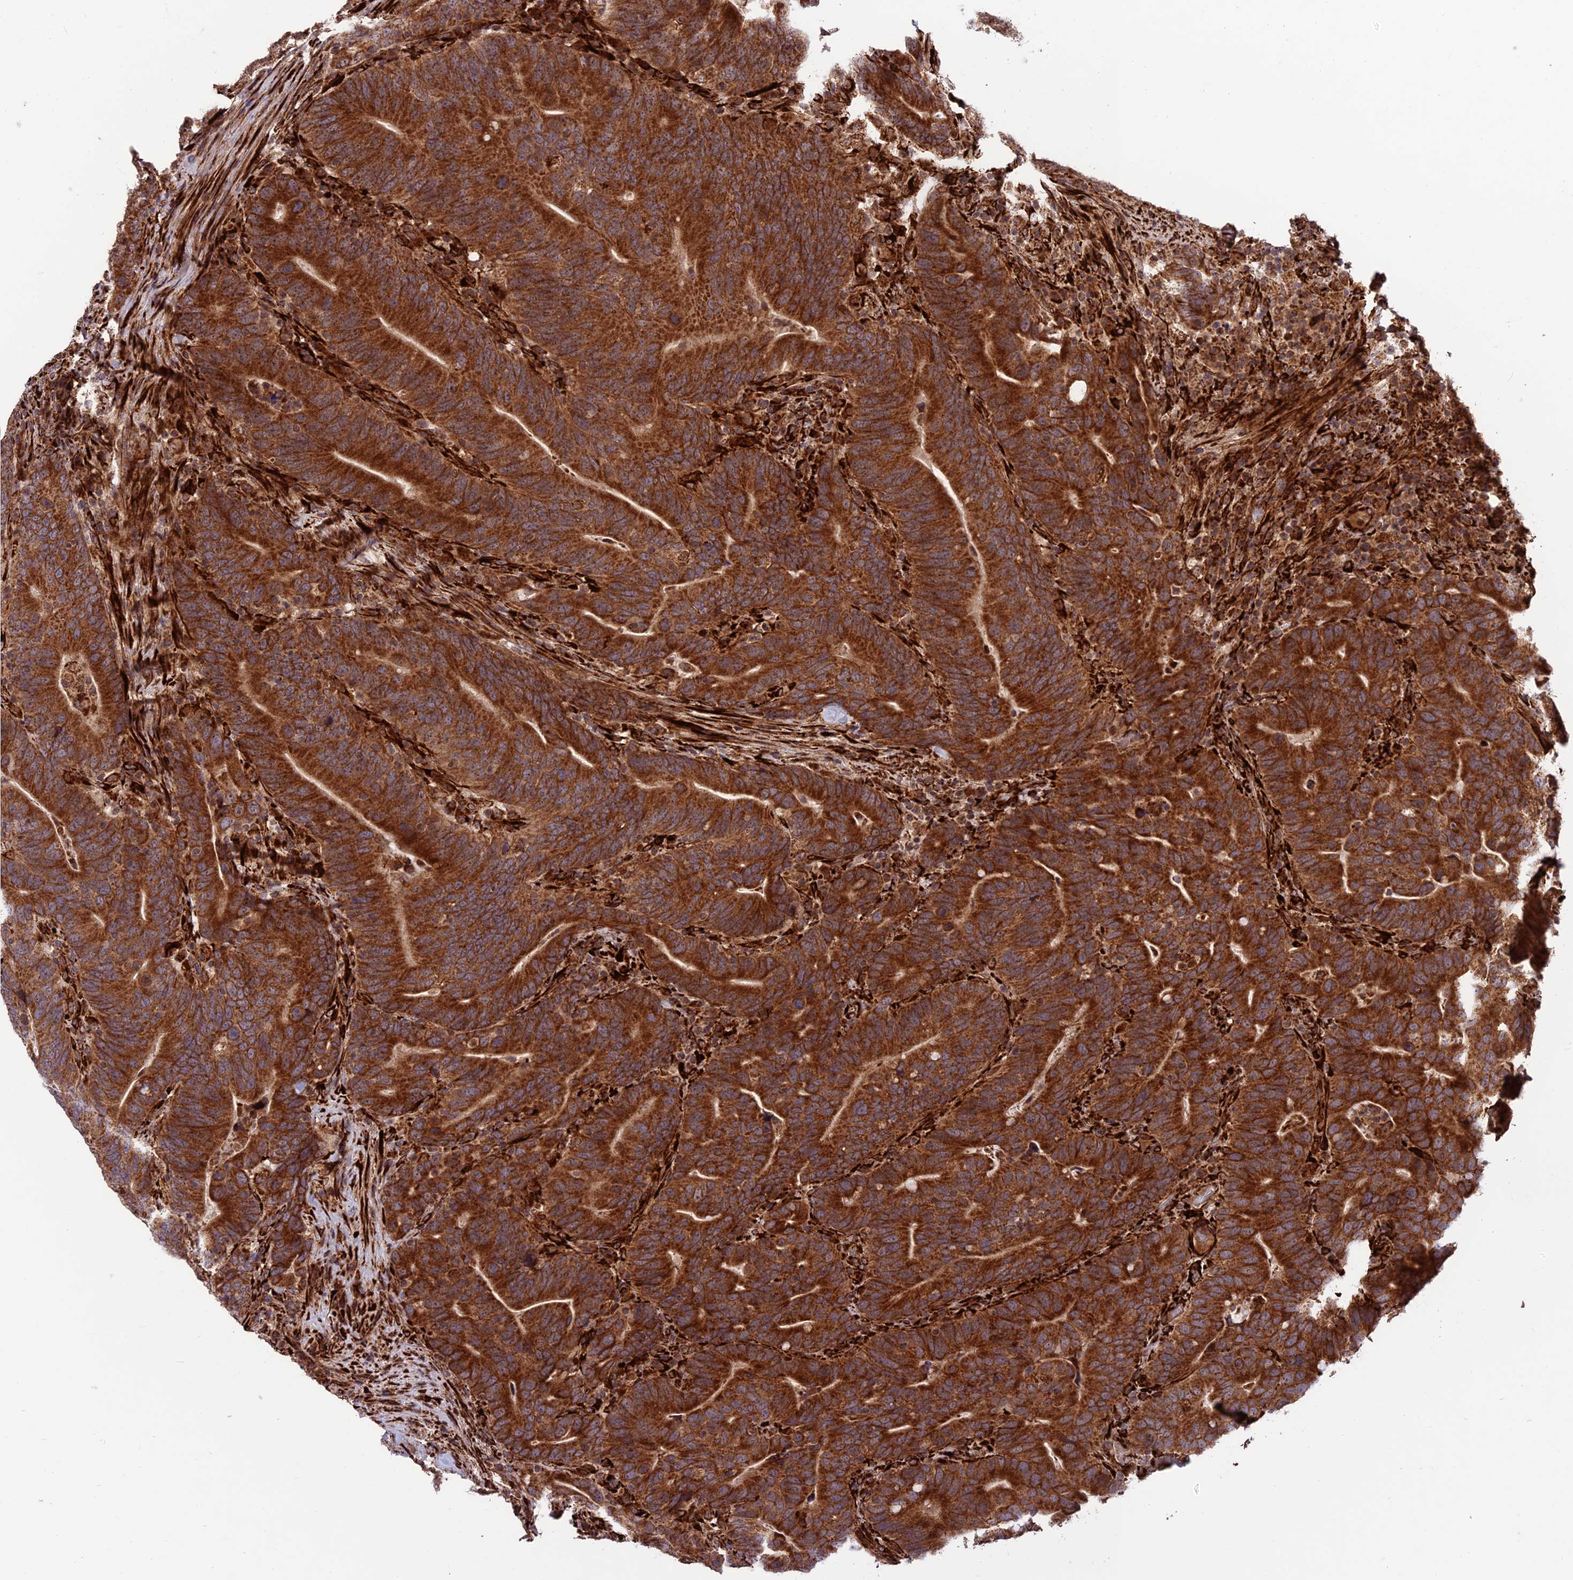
{"staining": {"intensity": "strong", "quantity": ">75%", "location": "cytoplasmic/membranous"}, "tissue": "colorectal cancer", "cell_type": "Tumor cells", "image_type": "cancer", "snomed": [{"axis": "morphology", "description": "Adenocarcinoma, NOS"}, {"axis": "topography", "description": "Colon"}], "caption": "Strong cytoplasmic/membranous protein staining is identified in about >75% of tumor cells in colorectal cancer.", "gene": "CRTAP", "patient": {"sex": "female", "age": 66}}